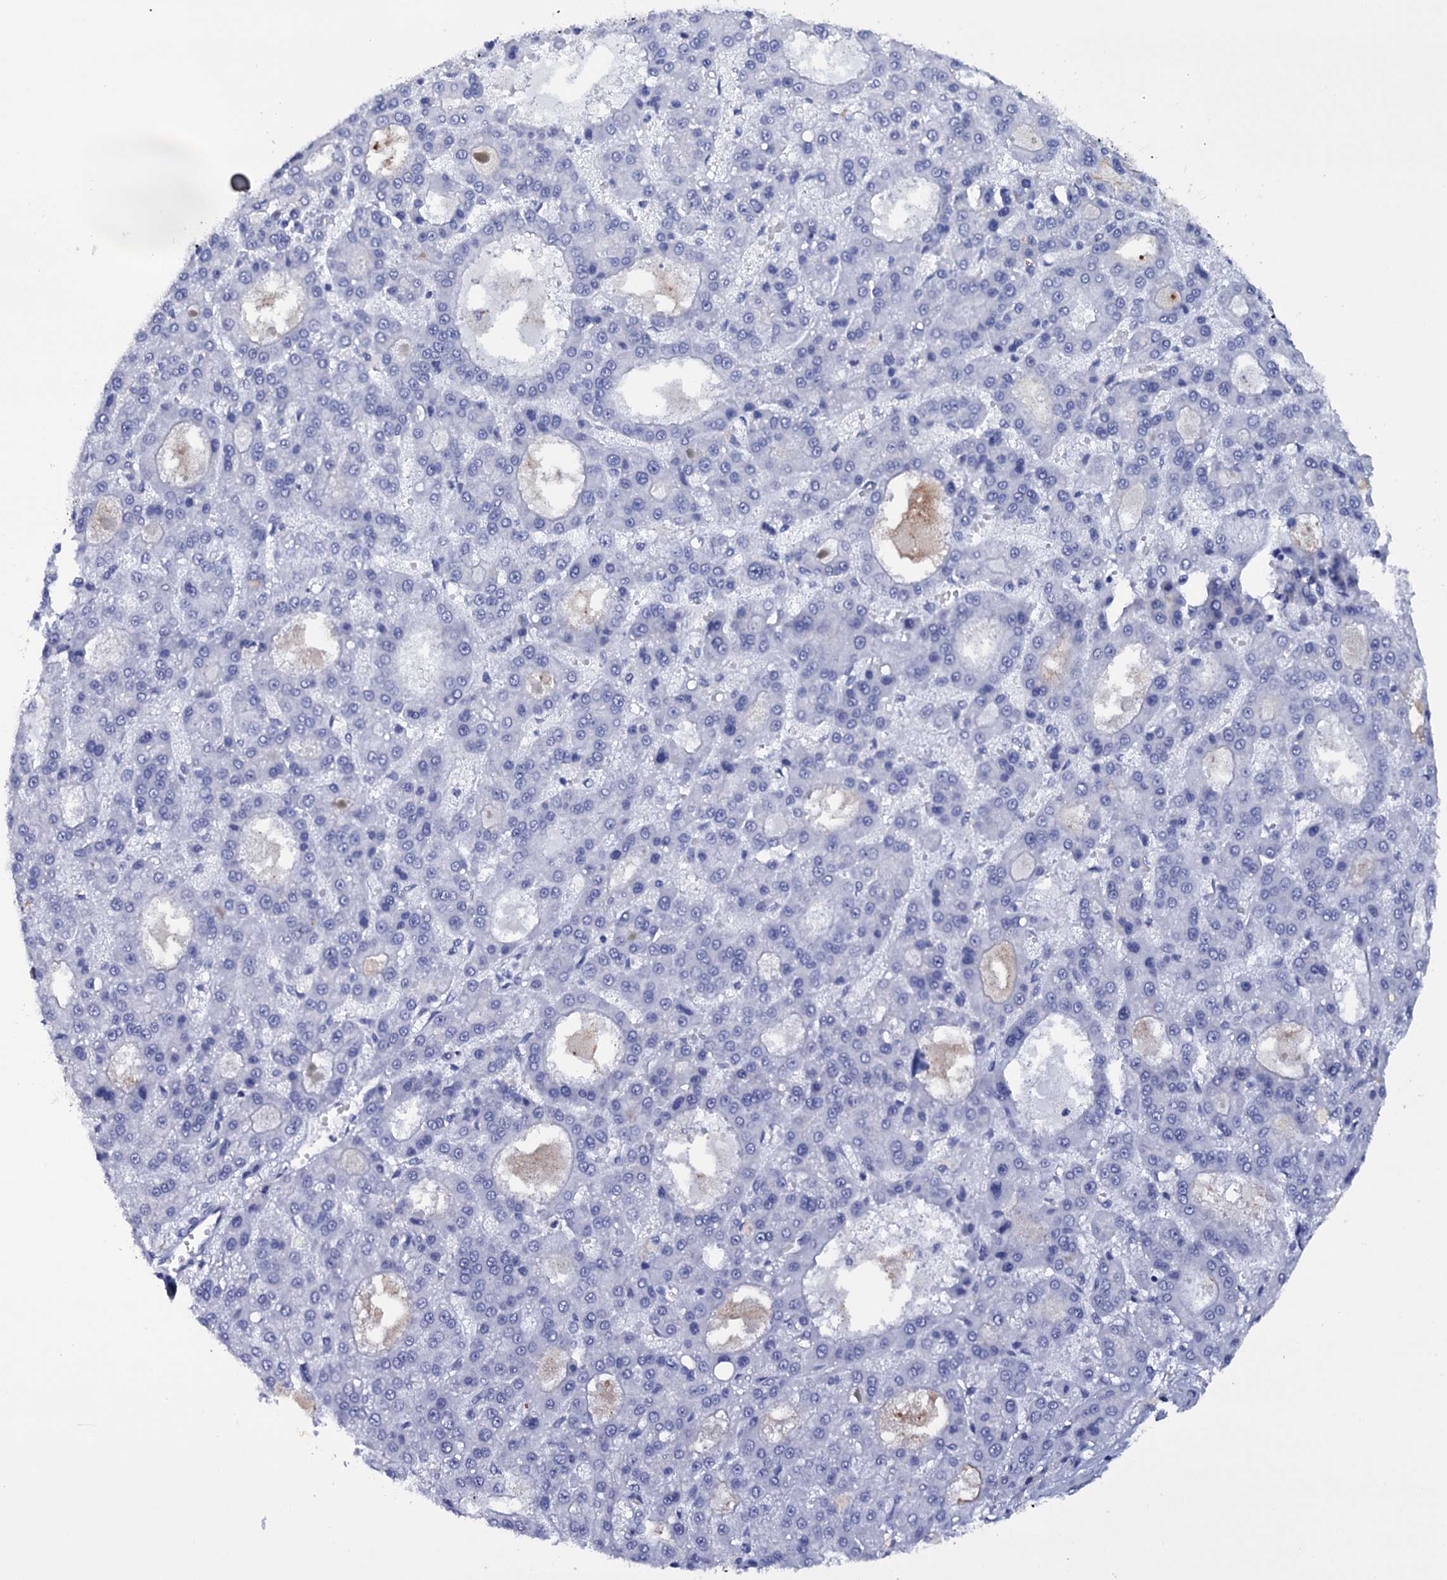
{"staining": {"intensity": "negative", "quantity": "none", "location": "none"}, "tissue": "liver cancer", "cell_type": "Tumor cells", "image_type": "cancer", "snomed": [{"axis": "morphology", "description": "Carcinoma, Hepatocellular, NOS"}, {"axis": "topography", "description": "Liver"}], "caption": "Hepatocellular carcinoma (liver) was stained to show a protein in brown. There is no significant positivity in tumor cells.", "gene": "ITPRID2", "patient": {"sex": "male", "age": 70}}